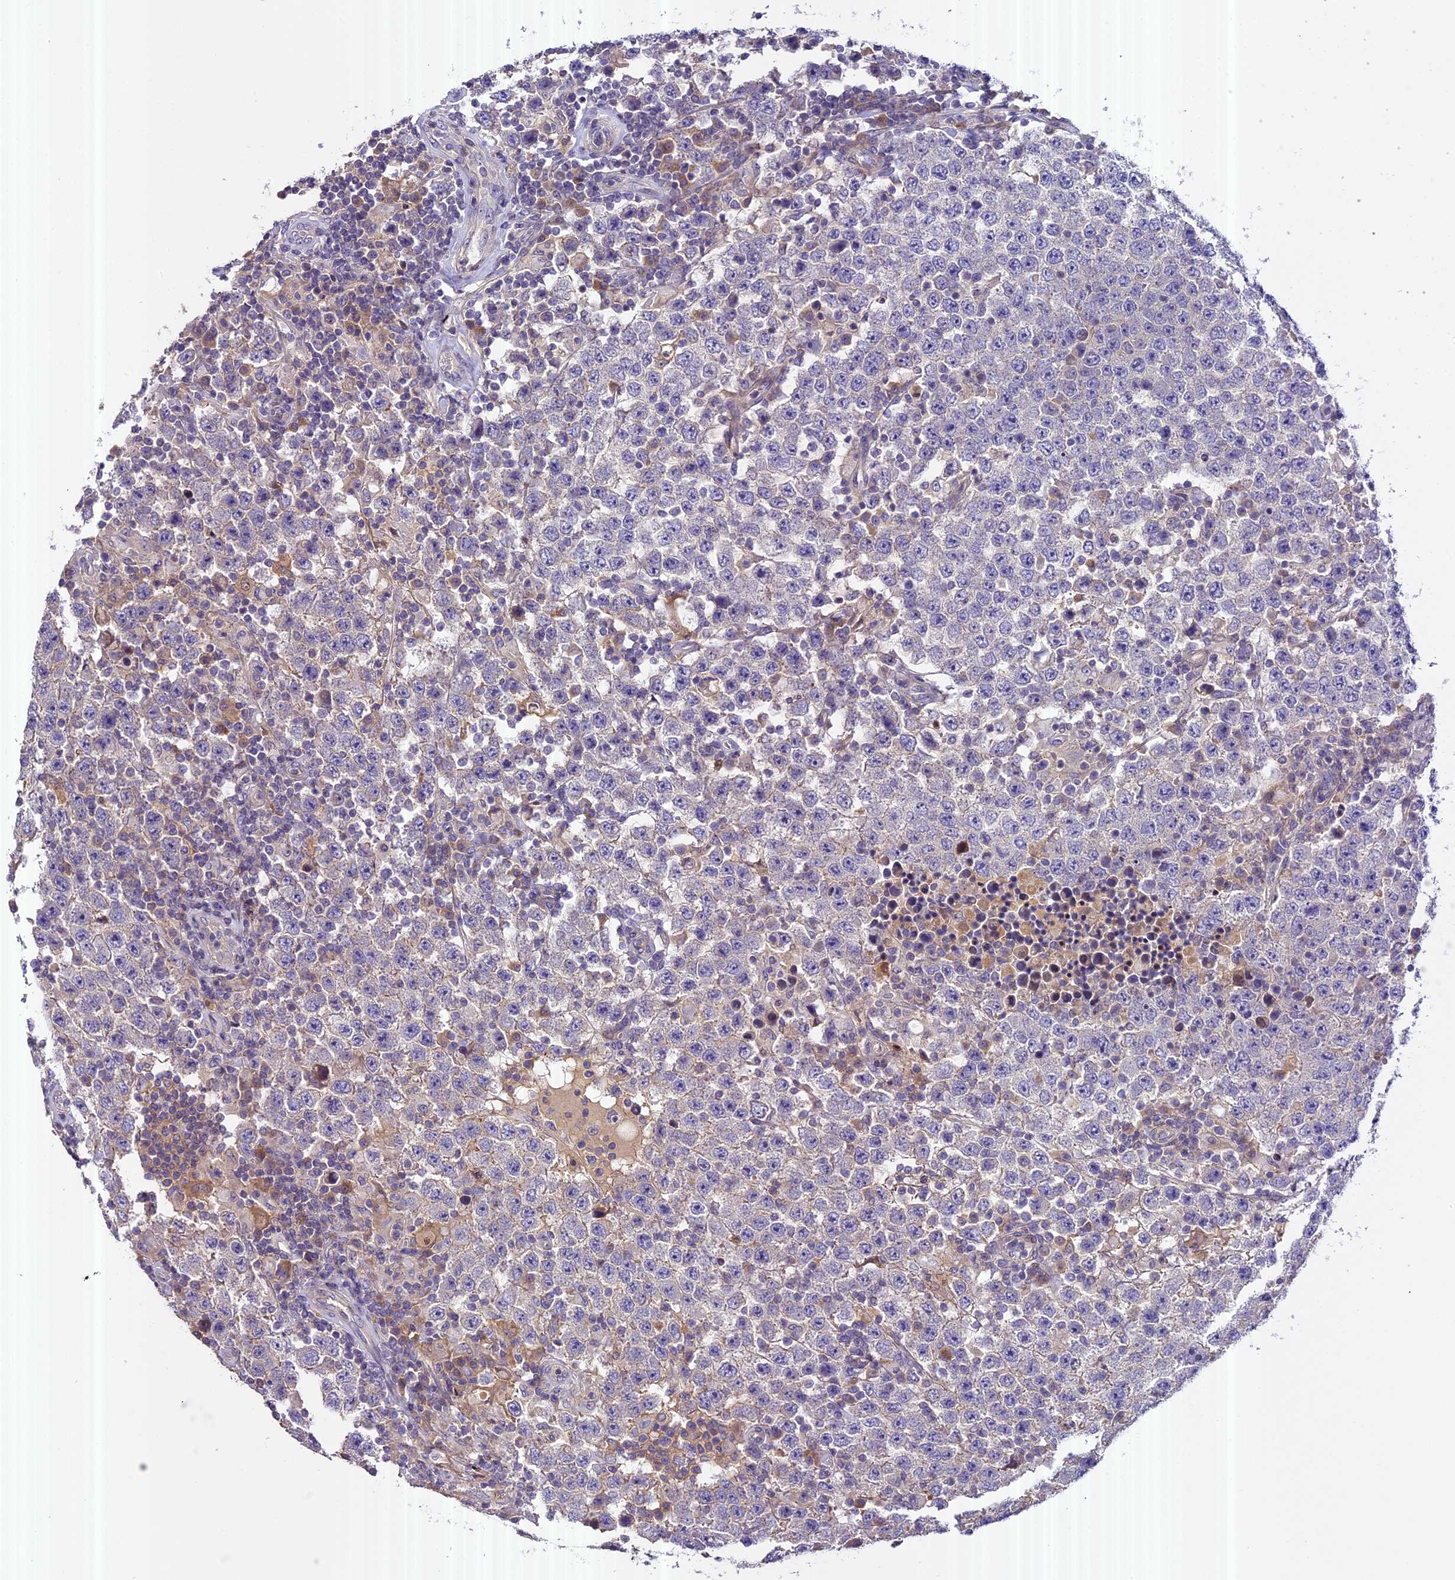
{"staining": {"intensity": "negative", "quantity": "none", "location": "none"}, "tissue": "testis cancer", "cell_type": "Tumor cells", "image_type": "cancer", "snomed": [{"axis": "morphology", "description": "Normal tissue, NOS"}, {"axis": "morphology", "description": "Urothelial carcinoma, High grade"}, {"axis": "morphology", "description": "Seminoma, NOS"}, {"axis": "morphology", "description": "Carcinoma, Embryonal, NOS"}, {"axis": "topography", "description": "Urinary bladder"}, {"axis": "topography", "description": "Testis"}], "caption": "Immunohistochemistry (IHC) histopathology image of embryonal carcinoma (testis) stained for a protein (brown), which reveals no staining in tumor cells. Nuclei are stained in blue.", "gene": "FAM98C", "patient": {"sex": "male", "age": 41}}